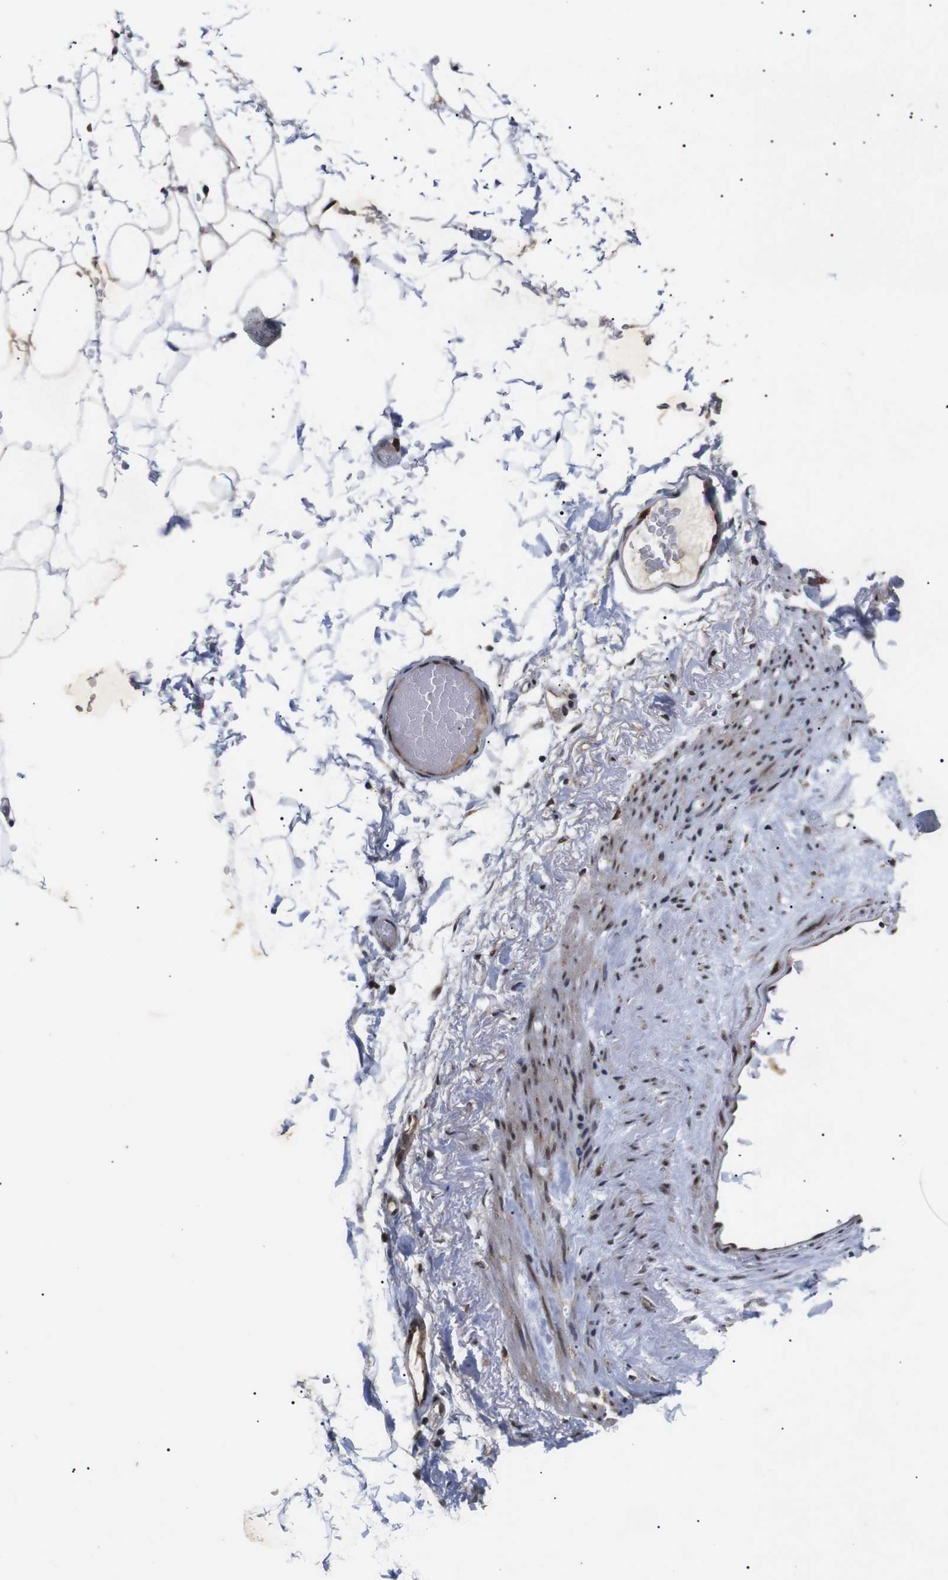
{"staining": {"intensity": "strong", "quantity": ">75%", "location": "nuclear"}, "tissue": "adipose tissue", "cell_type": "Adipocytes", "image_type": "normal", "snomed": [{"axis": "morphology", "description": "Normal tissue, NOS"}, {"axis": "topography", "description": "Breast"}, {"axis": "topography", "description": "Soft tissue"}], "caption": "Human adipose tissue stained with a protein marker demonstrates strong staining in adipocytes.", "gene": "KIF23", "patient": {"sex": "female", "age": 75}}